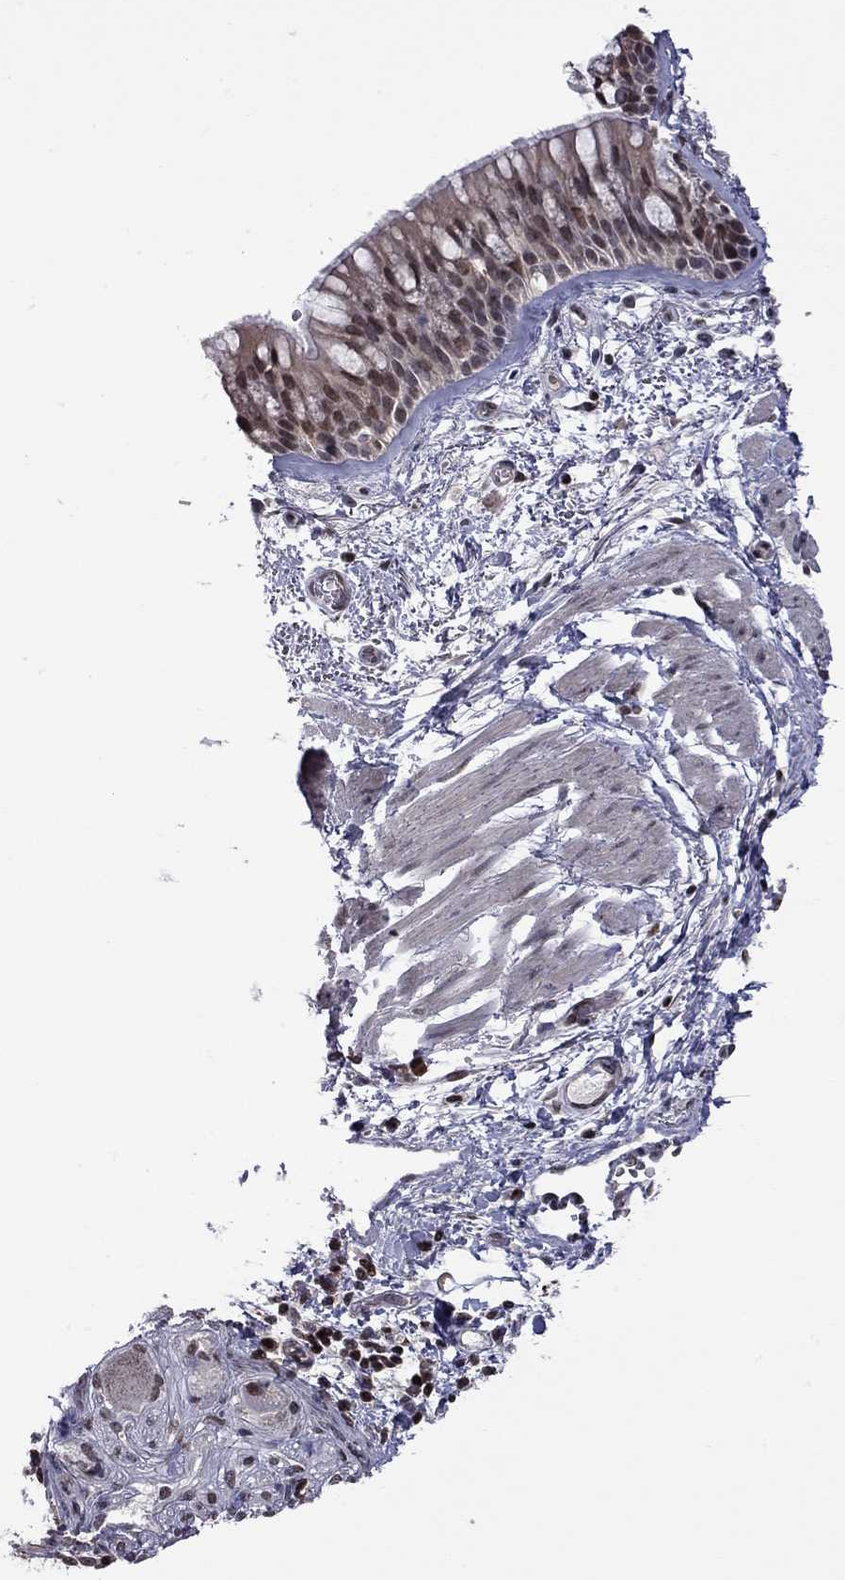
{"staining": {"intensity": "moderate", "quantity": "<25%", "location": "nuclear"}, "tissue": "bronchus", "cell_type": "Respiratory epithelial cells", "image_type": "normal", "snomed": [{"axis": "morphology", "description": "Normal tissue, NOS"}, {"axis": "topography", "description": "Bronchus"}, {"axis": "topography", "description": "Lung"}], "caption": "Immunohistochemical staining of benign human bronchus shows moderate nuclear protein staining in approximately <25% of respiratory epithelial cells.", "gene": "RFWD3", "patient": {"sex": "female", "age": 57}}